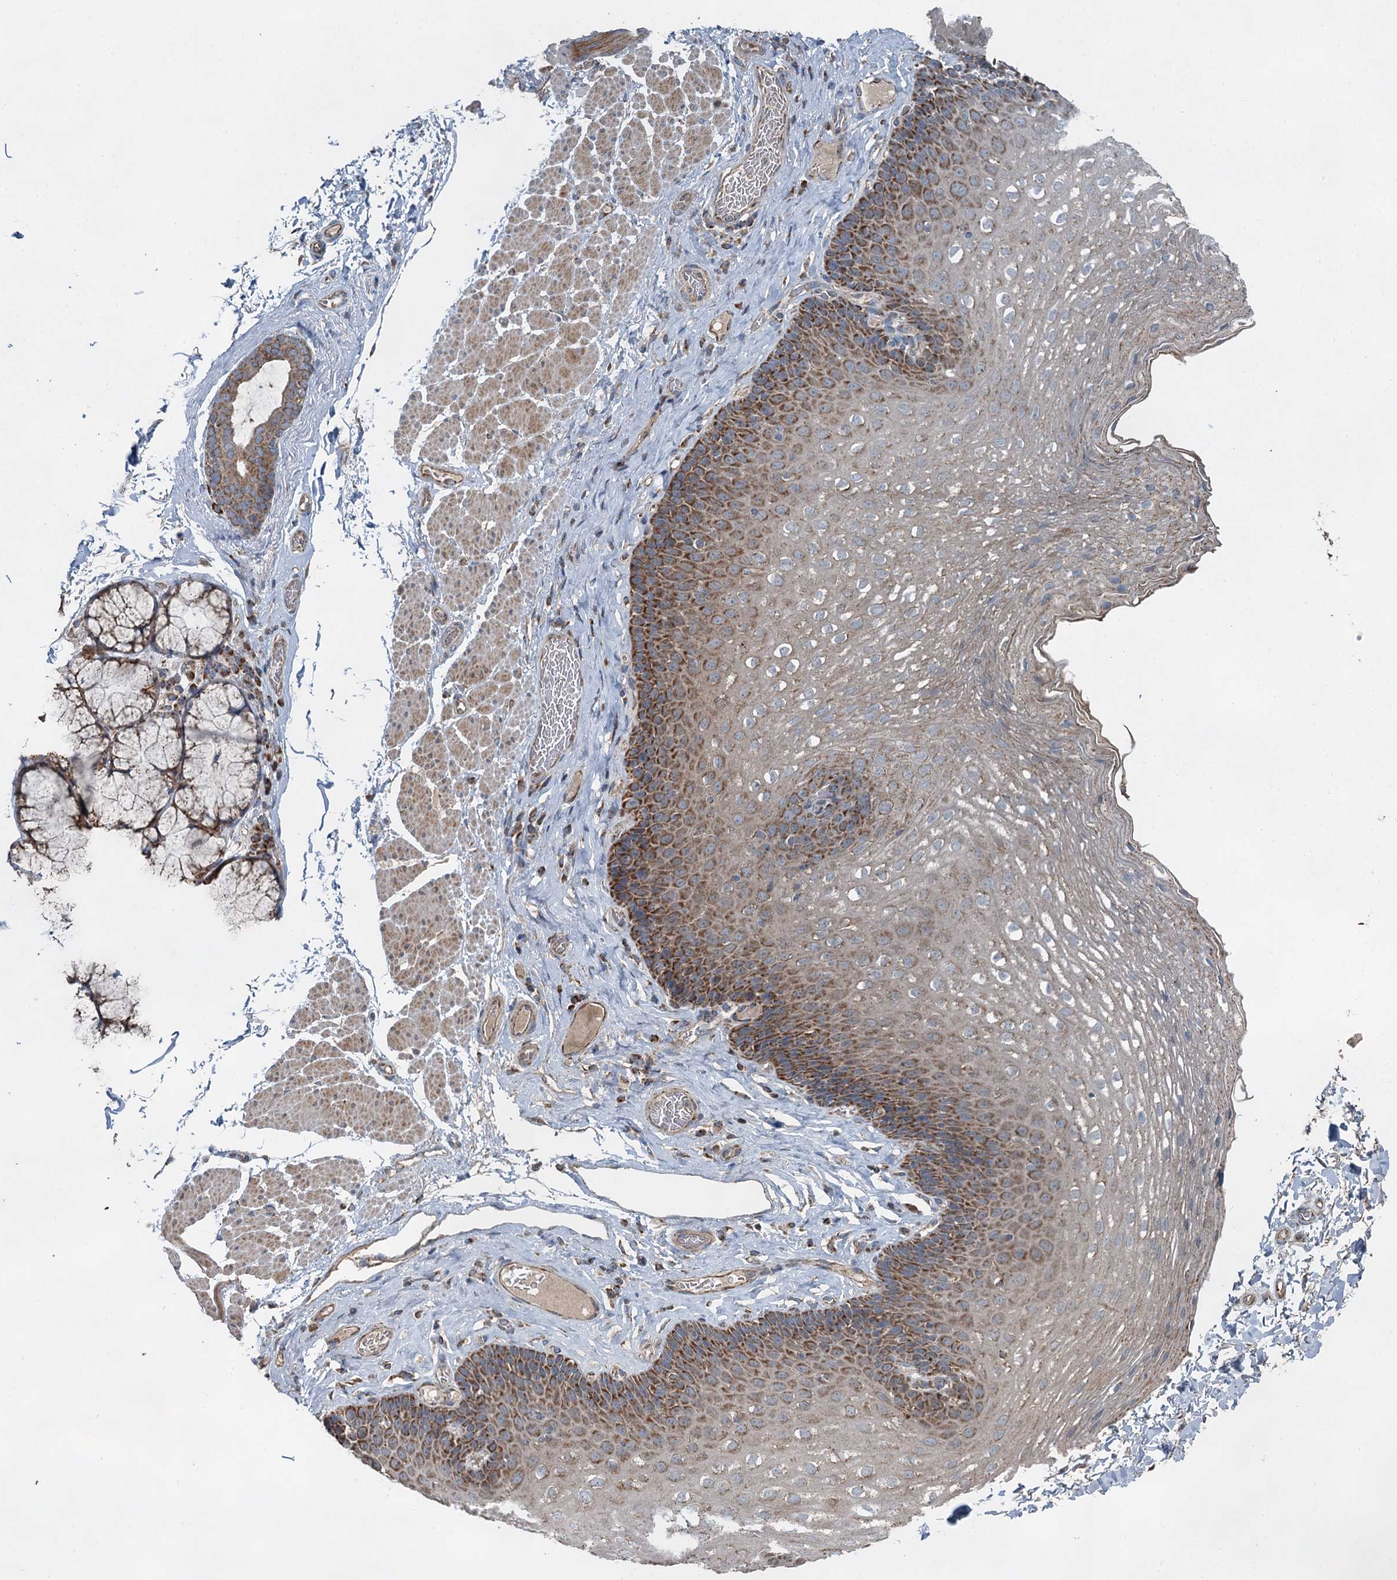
{"staining": {"intensity": "moderate", "quantity": ">75%", "location": "cytoplasmic/membranous"}, "tissue": "esophagus", "cell_type": "Squamous epithelial cells", "image_type": "normal", "snomed": [{"axis": "morphology", "description": "Normal tissue, NOS"}, {"axis": "topography", "description": "Esophagus"}], "caption": "This histopathology image exhibits immunohistochemistry (IHC) staining of normal esophagus, with medium moderate cytoplasmic/membranous expression in approximately >75% of squamous epithelial cells.", "gene": "HAUS2", "patient": {"sex": "female", "age": 66}}